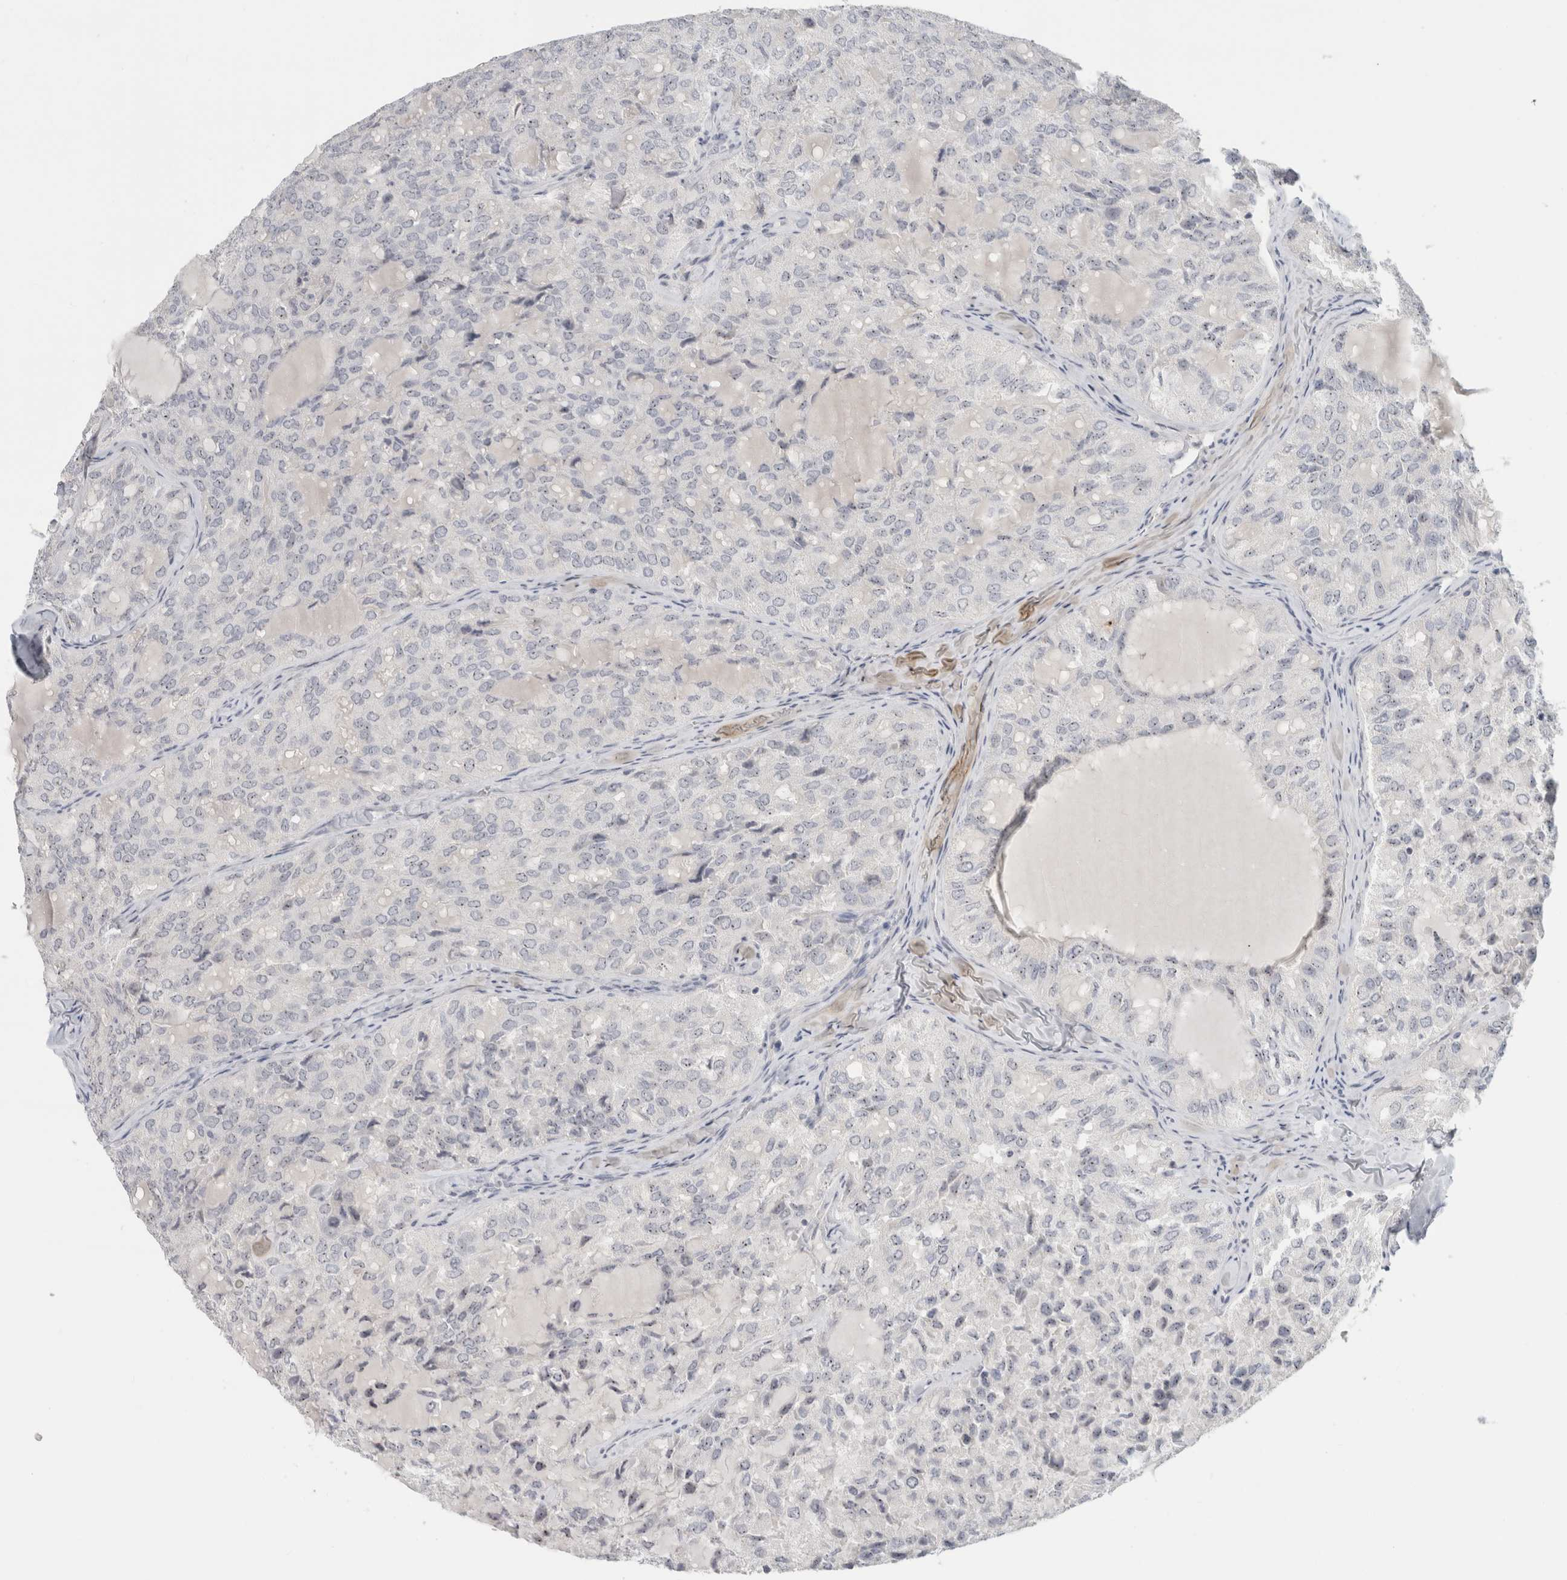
{"staining": {"intensity": "negative", "quantity": "none", "location": "none"}, "tissue": "thyroid cancer", "cell_type": "Tumor cells", "image_type": "cancer", "snomed": [{"axis": "morphology", "description": "Follicular adenoma carcinoma, NOS"}, {"axis": "topography", "description": "Thyroid gland"}], "caption": "Tumor cells show no significant protein positivity in thyroid follicular adenoma carcinoma.", "gene": "FMR1NB", "patient": {"sex": "male", "age": 75}}